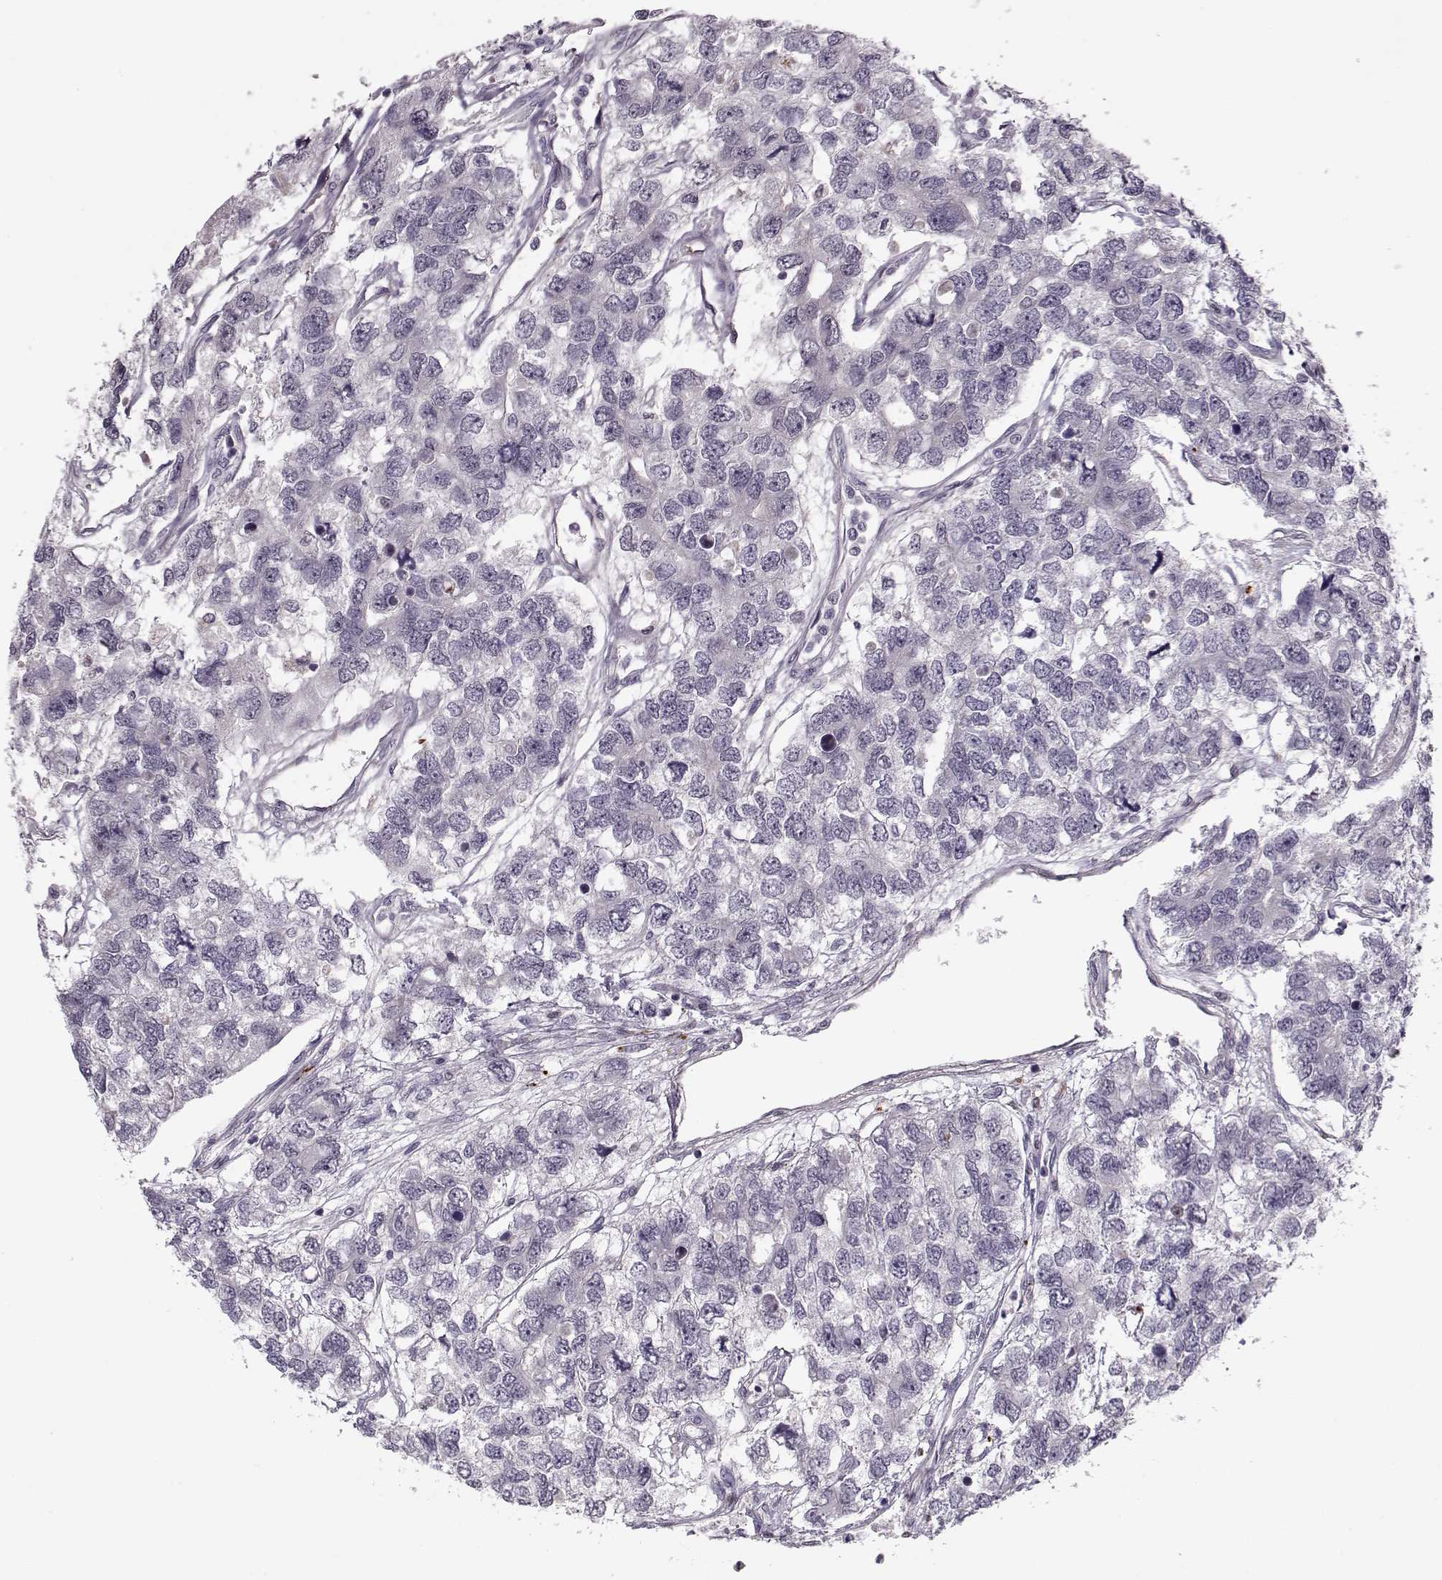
{"staining": {"intensity": "negative", "quantity": "none", "location": "none"}, "tissue": "testis cancer", "cell_type": "Tumor cells", "image_type": "cancer", "snomed": [{"axis": "morphology", "description": "Seminoma, NOS"}, {"axis": "topography", "description": "Testis"}], "caption": "A photomicrograph of testis cancer stained for a protein displays no brown staining in tumor cells.", "gene": "DNAI3", "patient": {"sex": "male", "age": 52}}